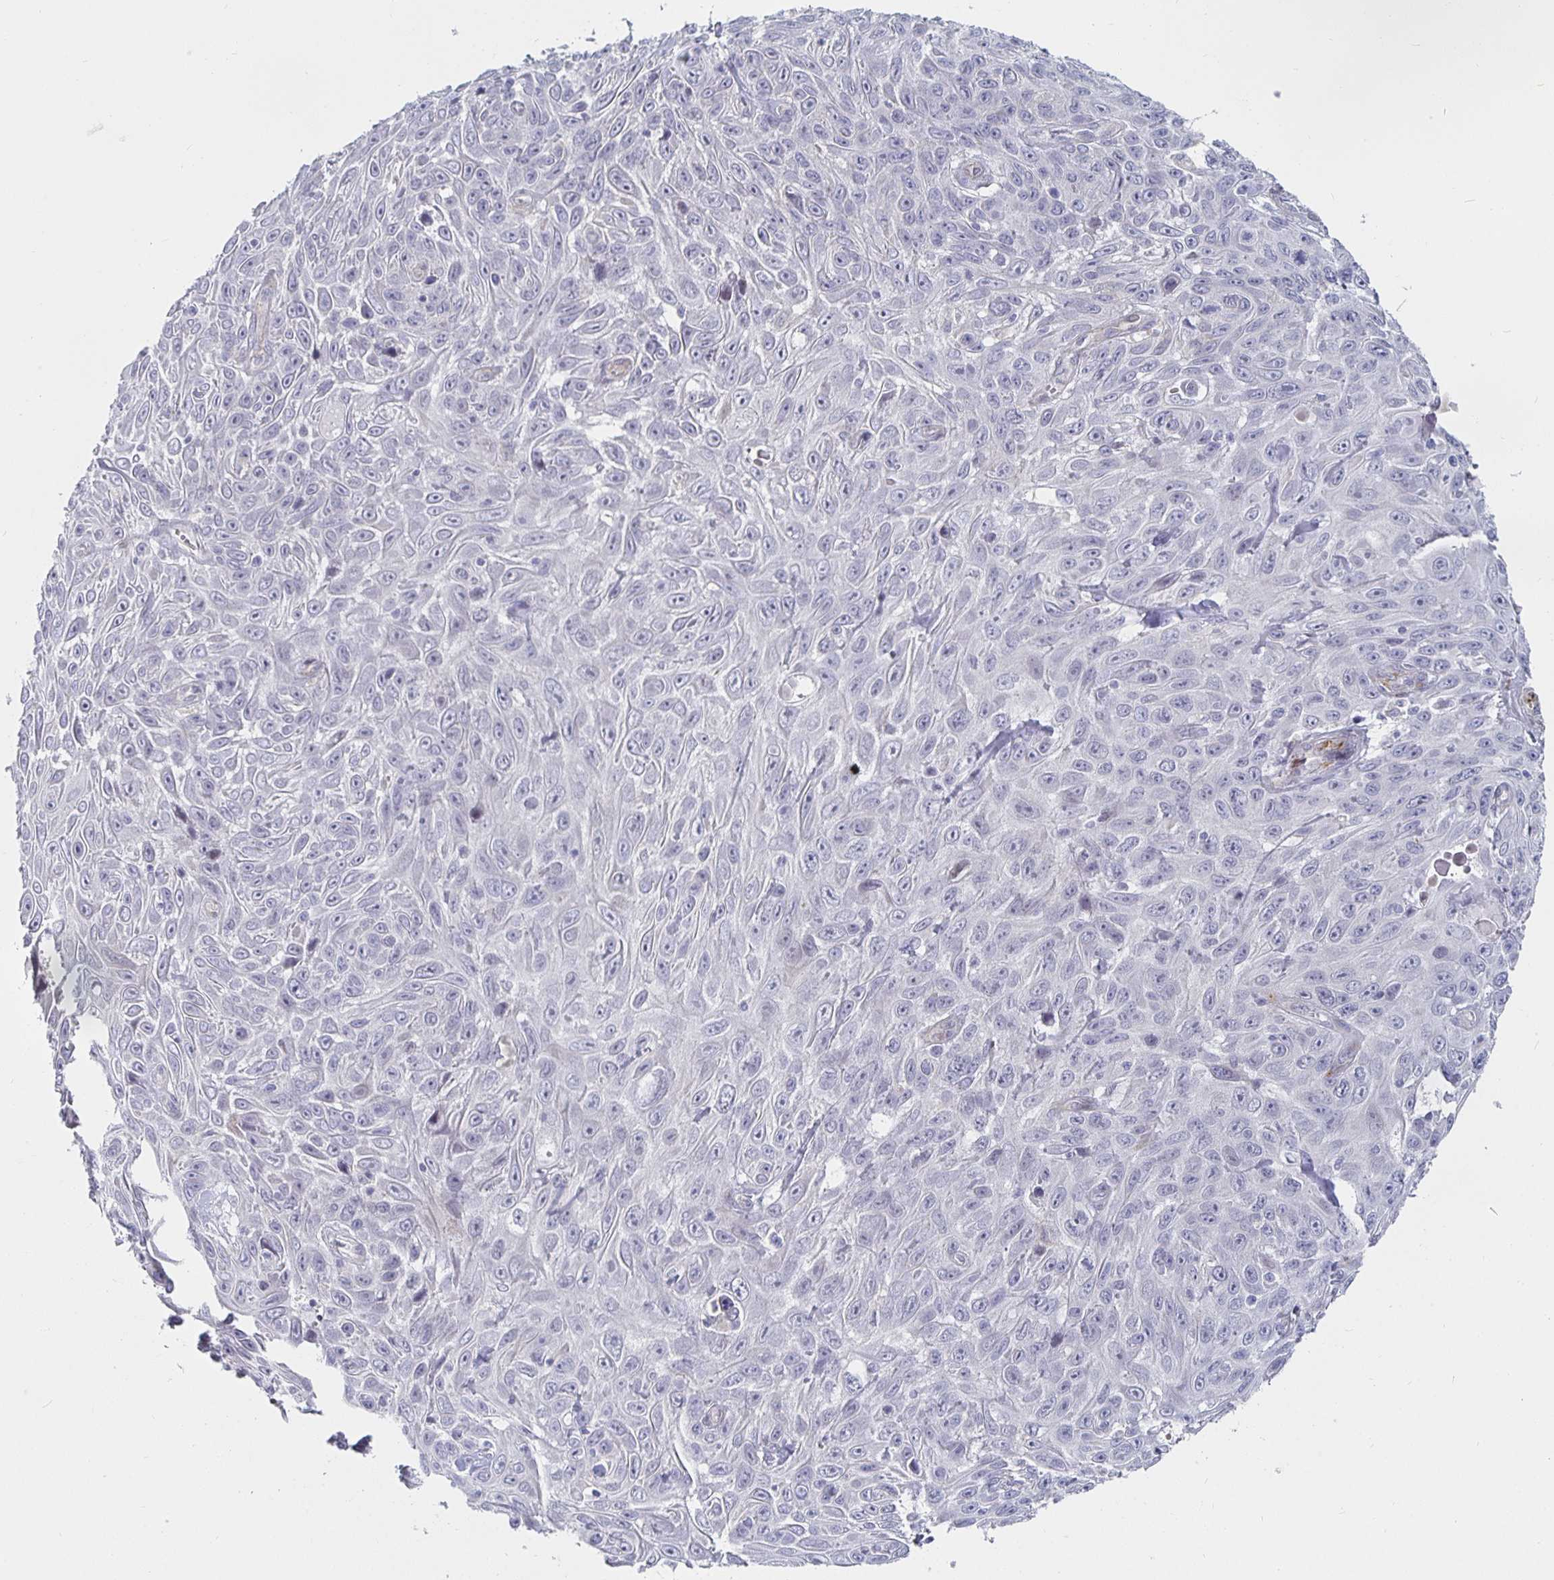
{"staining": {"intensity": "negative", "quantity": "none", "location": "none"}, "tissue": "skin cancer", "cell_type": "Tumor cells", "image_type": "cancer", "snomed": [{"axis": "morphology", "description": "Squamous cell carcinoma, NOS"}, {"axis": "topography", "description": "Skin"}], "caption": "A high-resolution micrograph shows immunohistochemistry staining of skin cancer, which exhibits no significant positivity in tumor cells. (DAB (3,3'-diaminobenzidine) immunohistochemistry (IHC) visualized using brightfield microscopy, high magnification).", "gene": "S100G", "patient": {"sex": "male", "age": 82}}